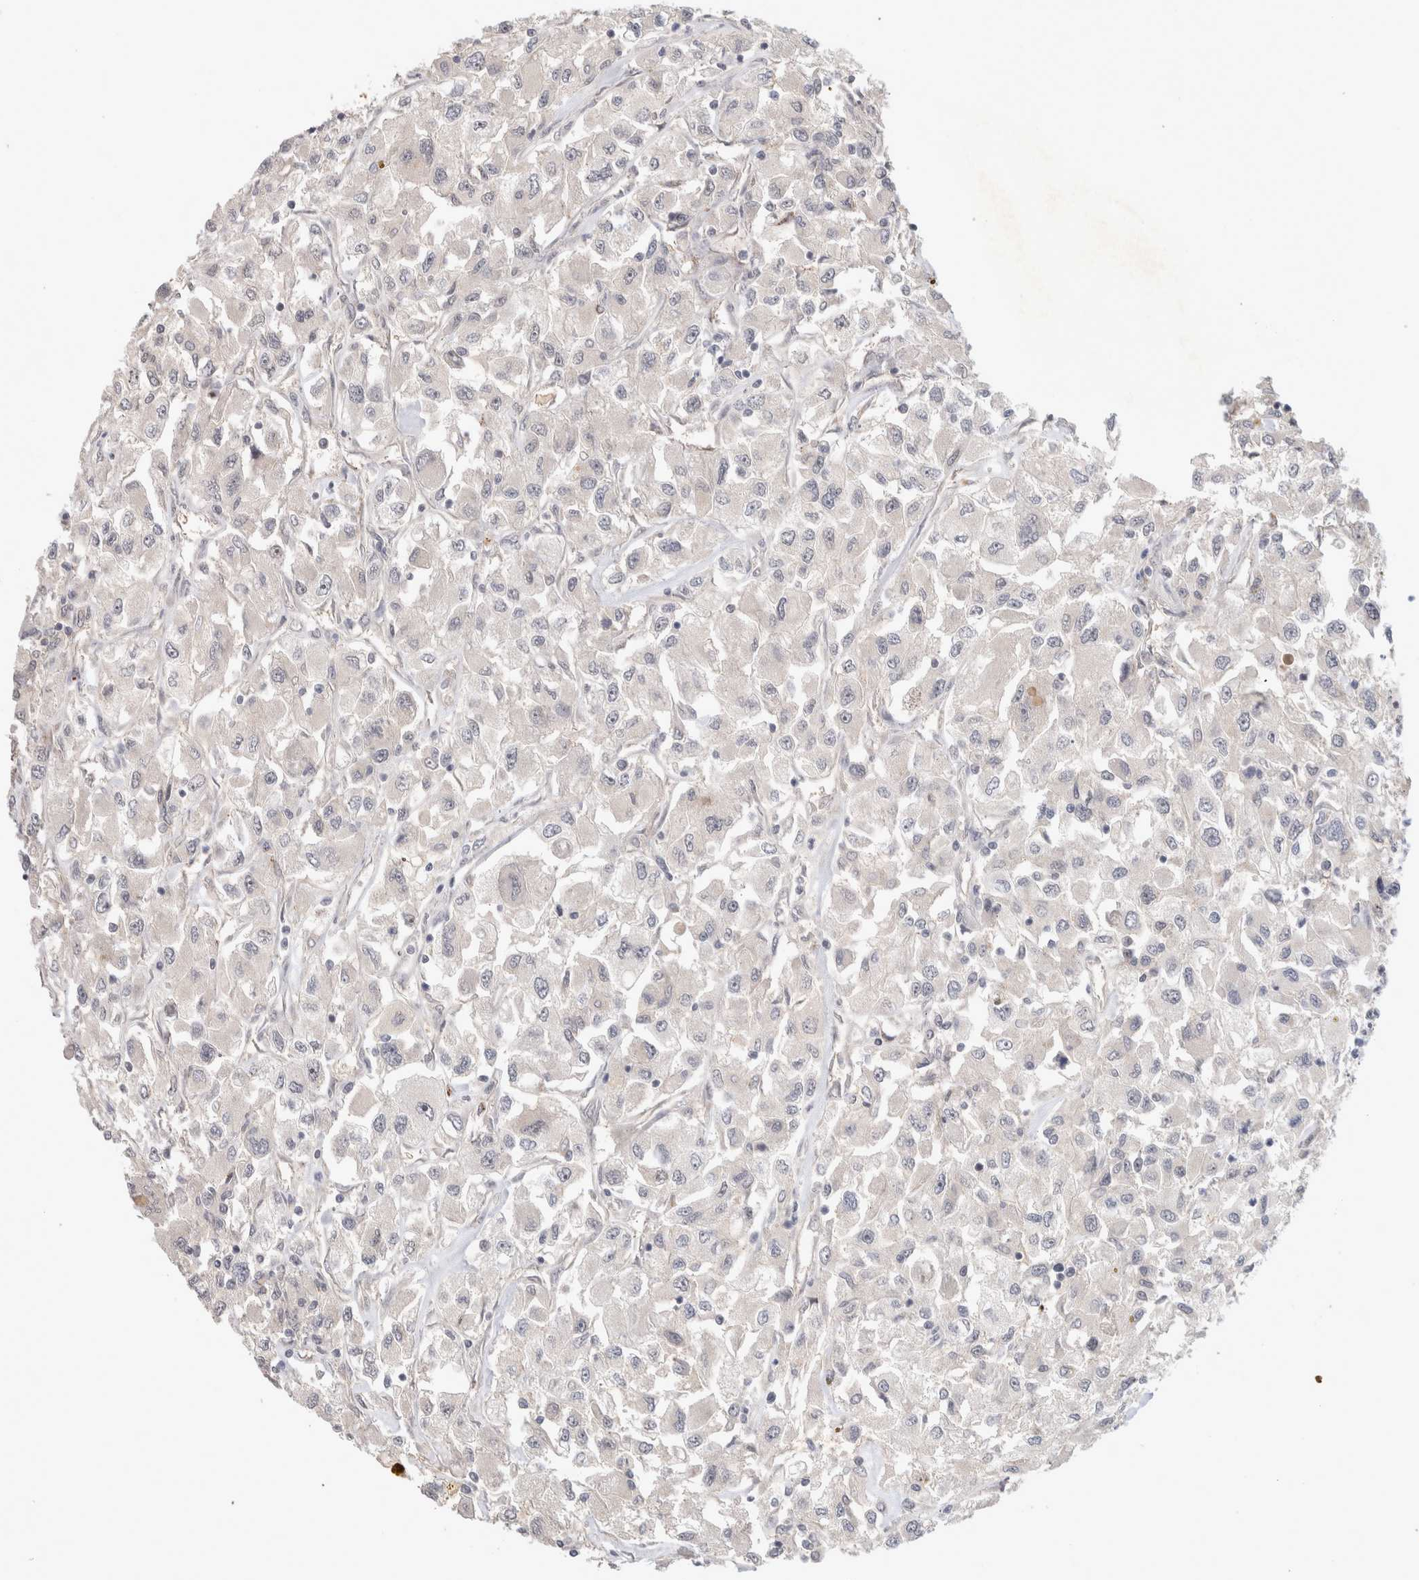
{"staining": {"intensity": "negative", "quantity": "none", "location": "none"}, "tissue": "renal cancer", "cell_type": "Tumor cells", "image_type": "cancer", "snomed": [{"axis": "morphology", "description": "Adenocarcinoma, NOS"}, {"axis": "topography", "description": "Kidney"}], "caption": "Immunohistochemistry (IHC) photomicrograph of neoplastic tissue: human renal cancer stained with DAB displays no significant protein staining in tumor cells.", "gene": "CRISPLD1", "patient": {"sex": "female", "age": 52}}